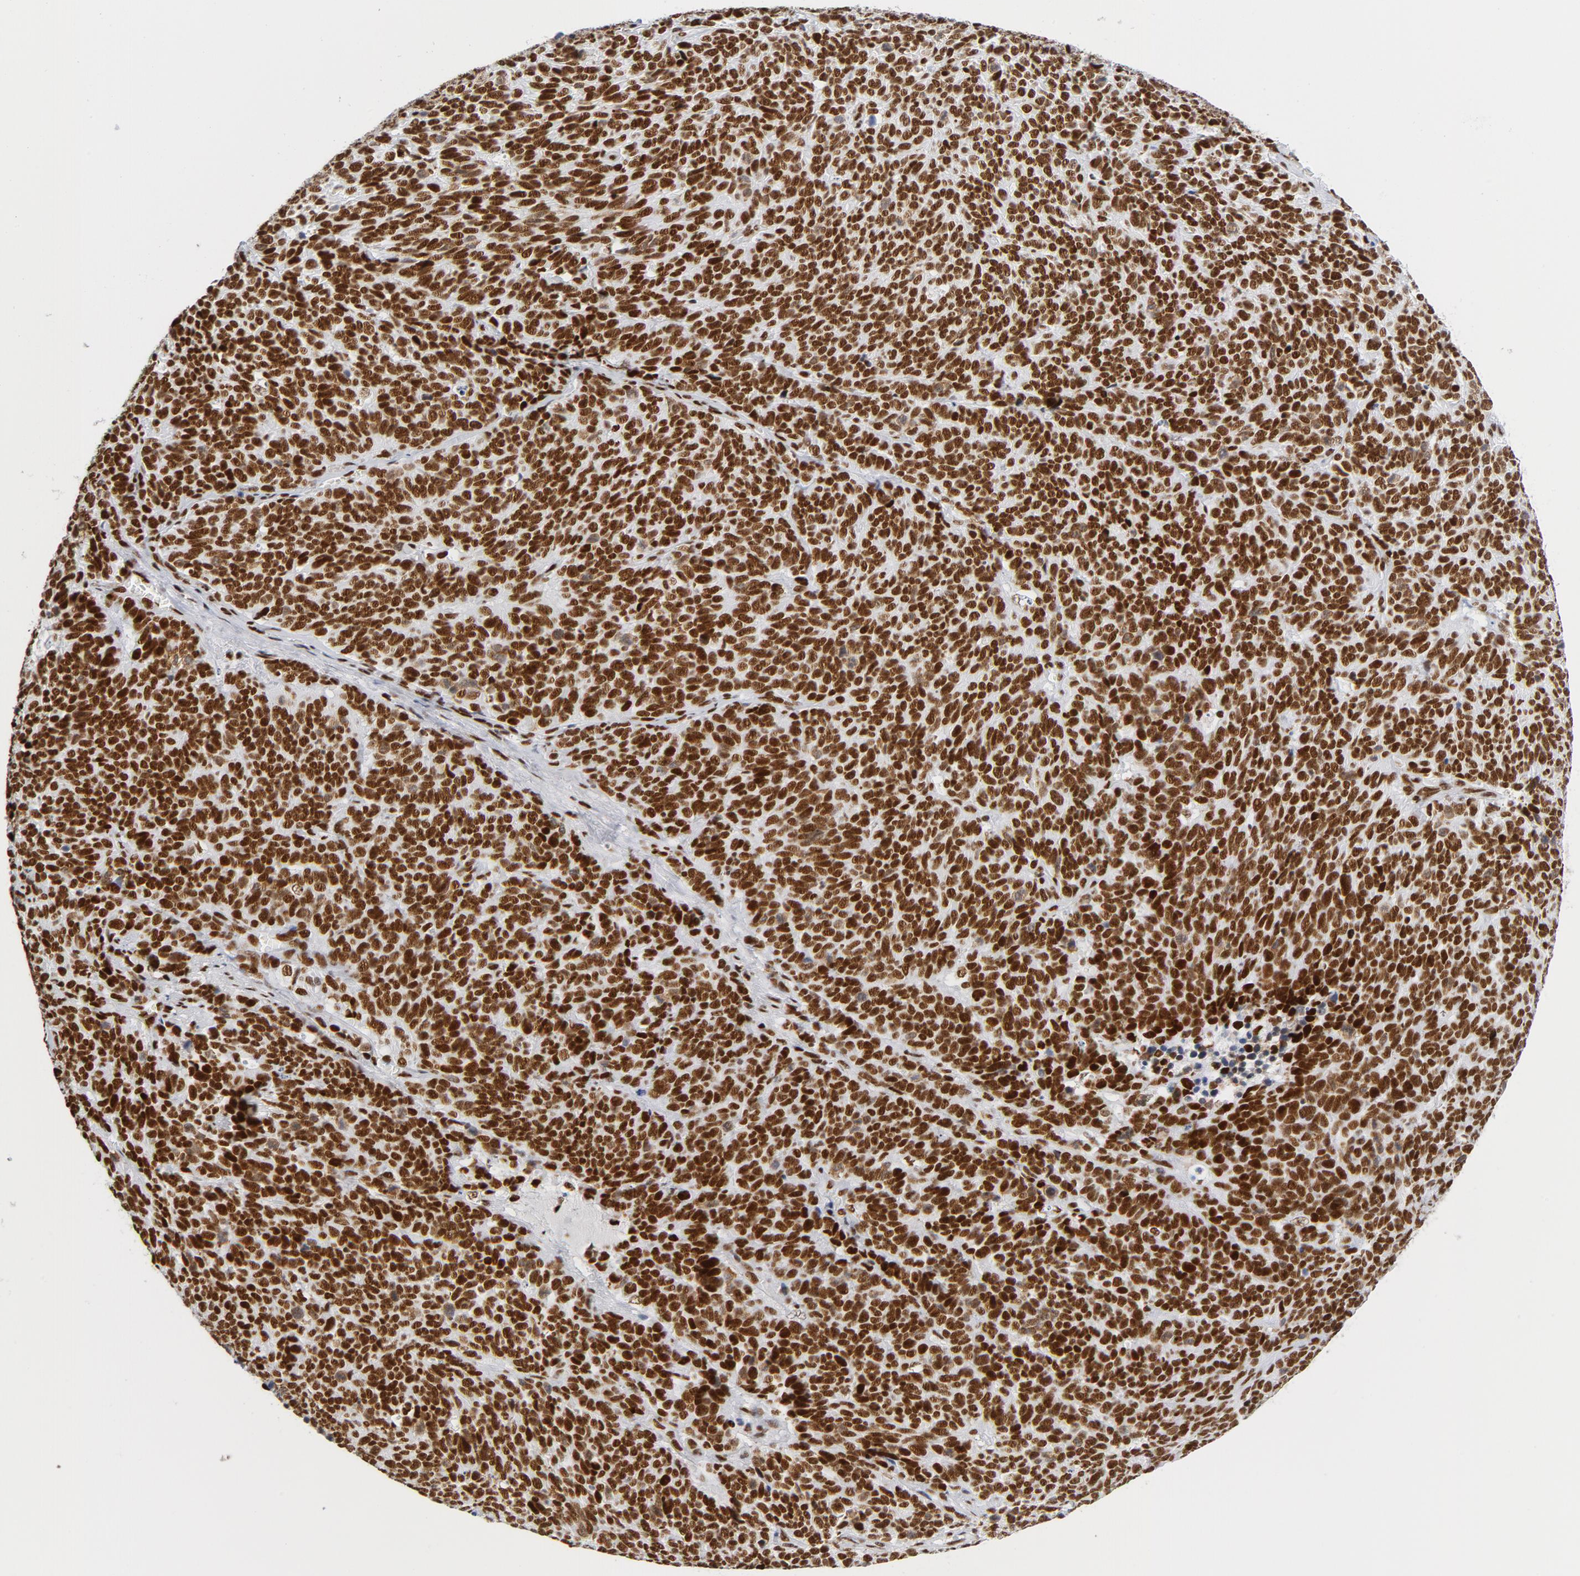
{"staining": {"intensity": "strong", "quantity": ">75%", "location": "nuclear"}, "tissue": "lung cancer", "cell_type": "Tumor cells", "image_type": "cancer", "snomed": [{"axis": "morphology", "description": "Neoplasm, malignant, NOS"}, {"axis": "topography", "description": "Lung"}], "caption": "Lung cancer tissue shows strong nuclear positivity in approximately >75% of tumor cells, visualized by immunohistochemistry. Nuclei are stained in blue.", "gene": "XRCC5", "patient": {"sex": "female", "age": 58}}